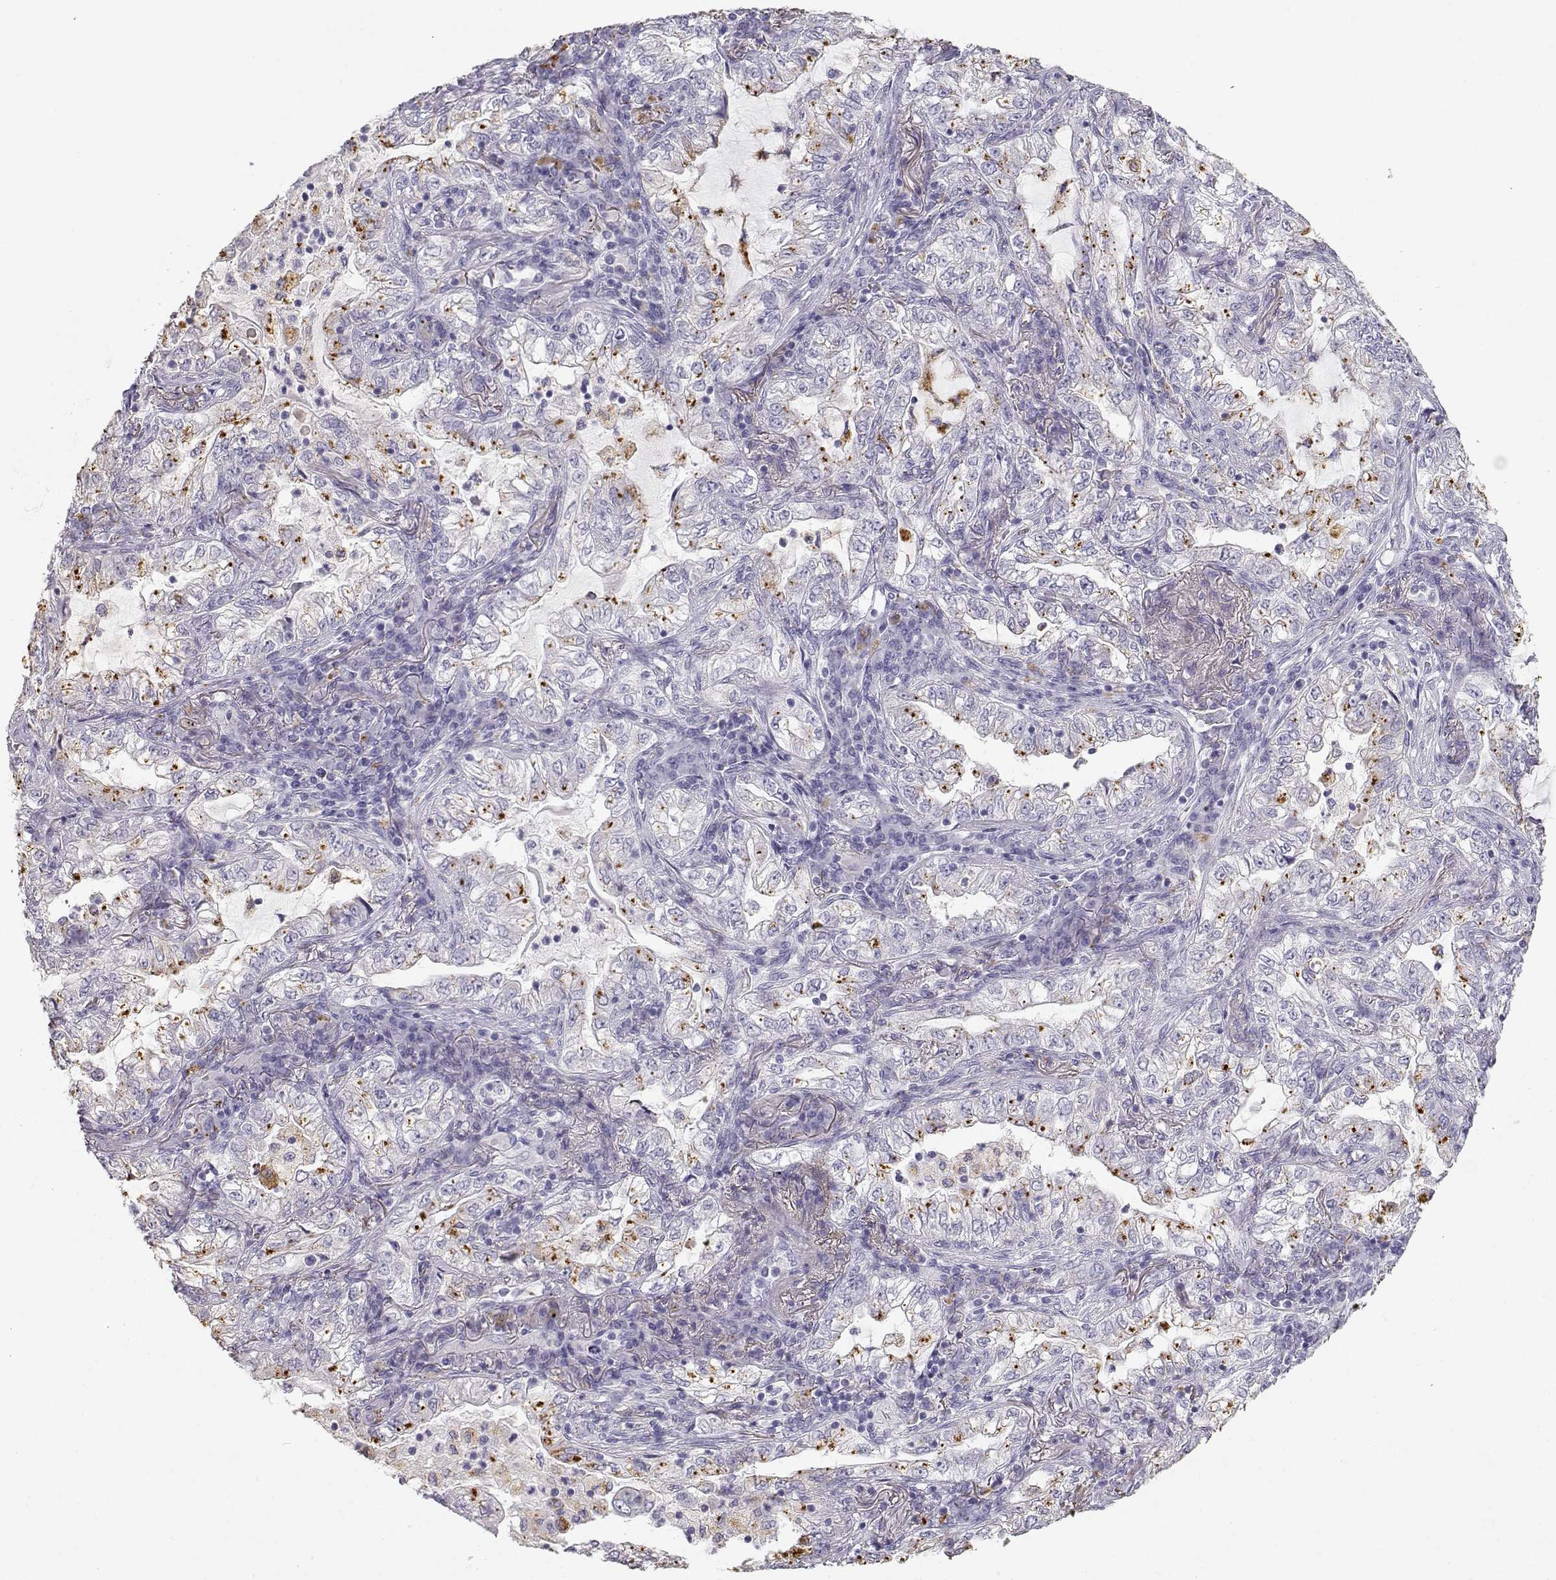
{"staining": {"intensity": "strong", "quantity": "<25%", "location": "cytoplasmic/membranous"}, "tissue": "lung cancer", "cell_type": "Tumor cells", "image_type": "cancer", "snomed": [{"axis": "morphology", "description": "Adenocarcinoma, NOS"}, {"axis": "topography", "description": "Lung"}], "caption": "Lung cancer was stained to show a protein in brown. There is medium levels of strong cytoplasmic/membranous positivity in about <25% of tumor cells.", "gene": "TKTL1", "patient": {"sex": "female", "age": 73}}